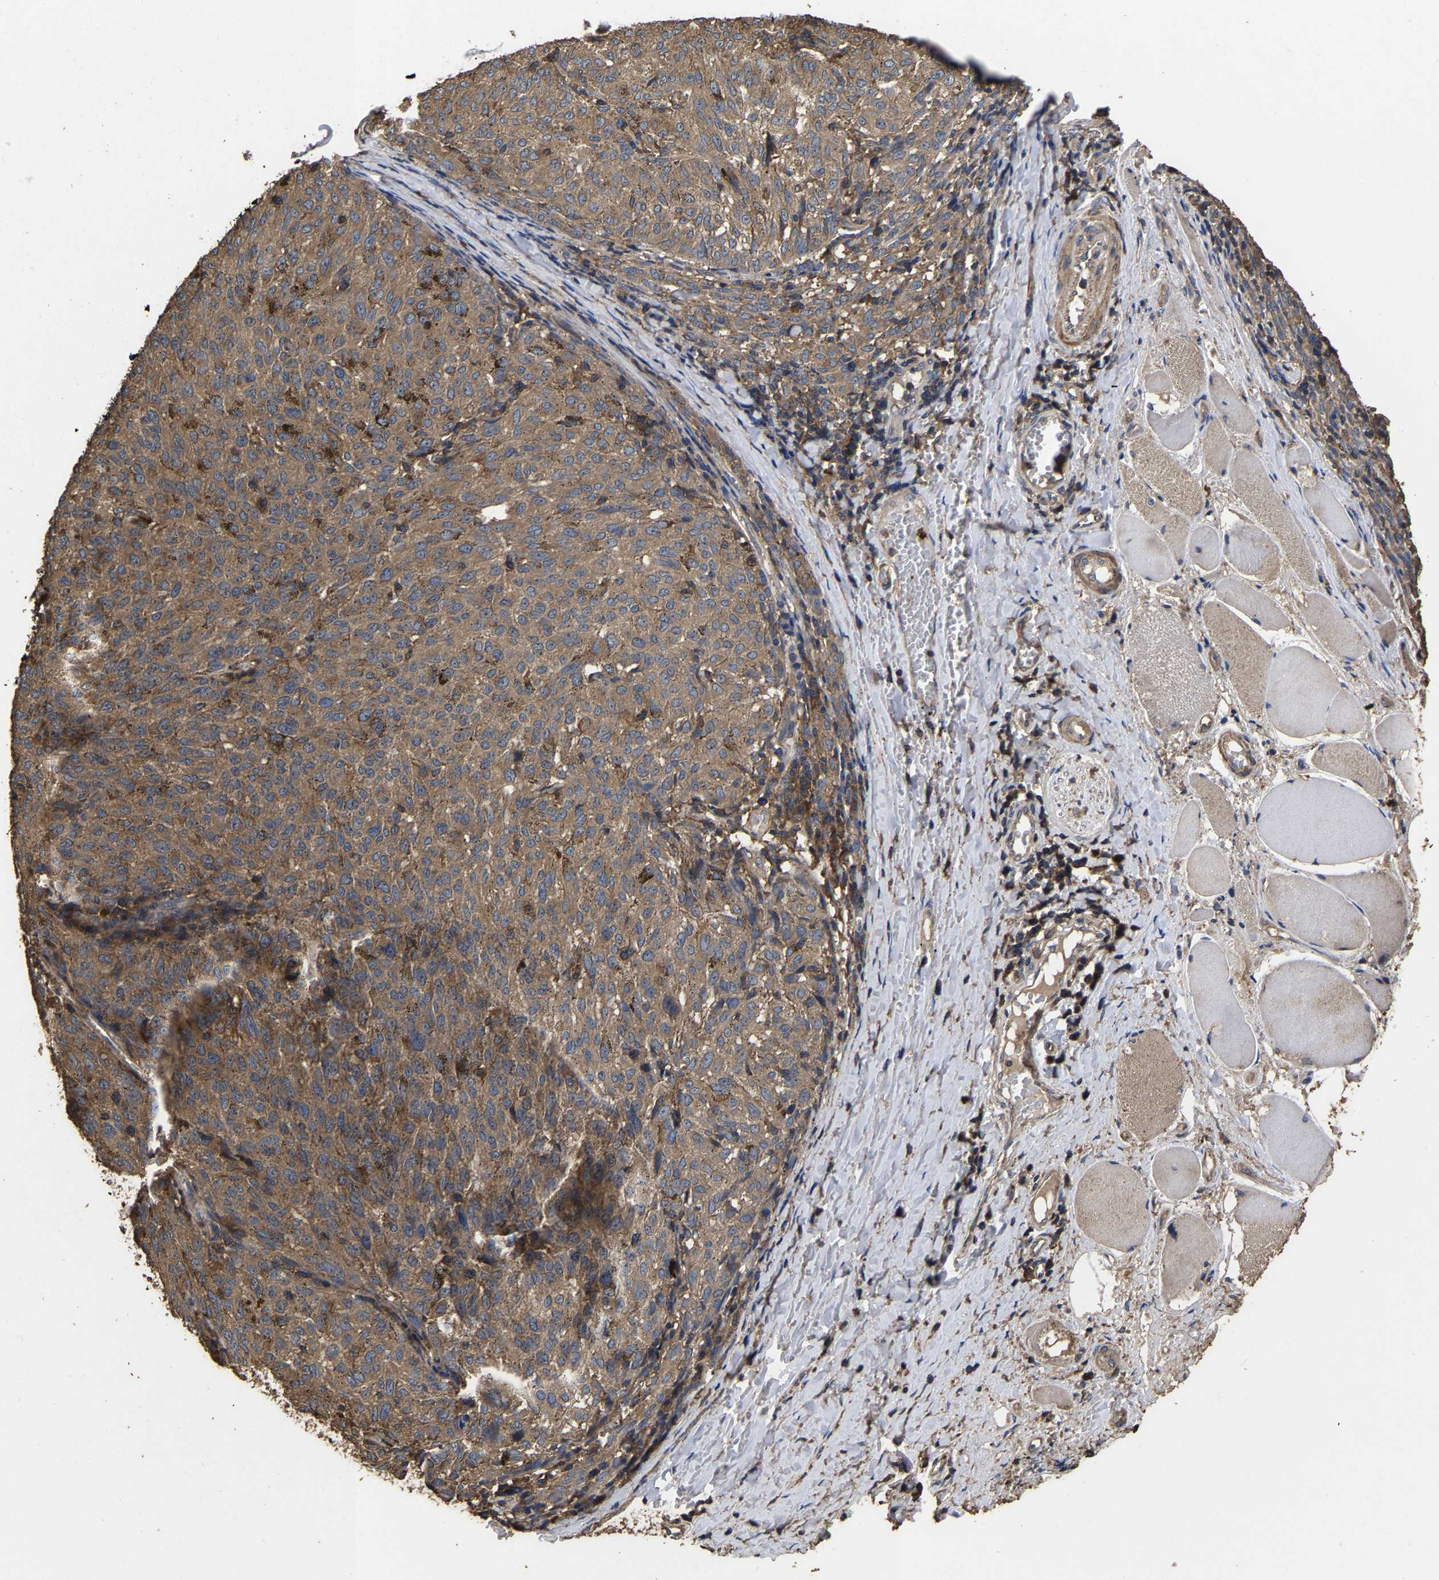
{"staining": {"intensity": "moderate", "quantity": ">75%", "location": "cytoplasmic/membranous"}, "tissue": "melanoma", "cell_type": "Tumor cells", "image_type": "cancer", "snomed": [{"axis": "morphology", "description": "Malignant melanoma, NOS"}, {"axis": "topography", "description": "Skin"}], "caption": "Human melanoma stained for a protein (brown) shows moderate cytoplasmic/membranous positive staining in about >75% of tumor cells.", "gene": "ITCH", "patient": {"sex": "female", "age": 72}}